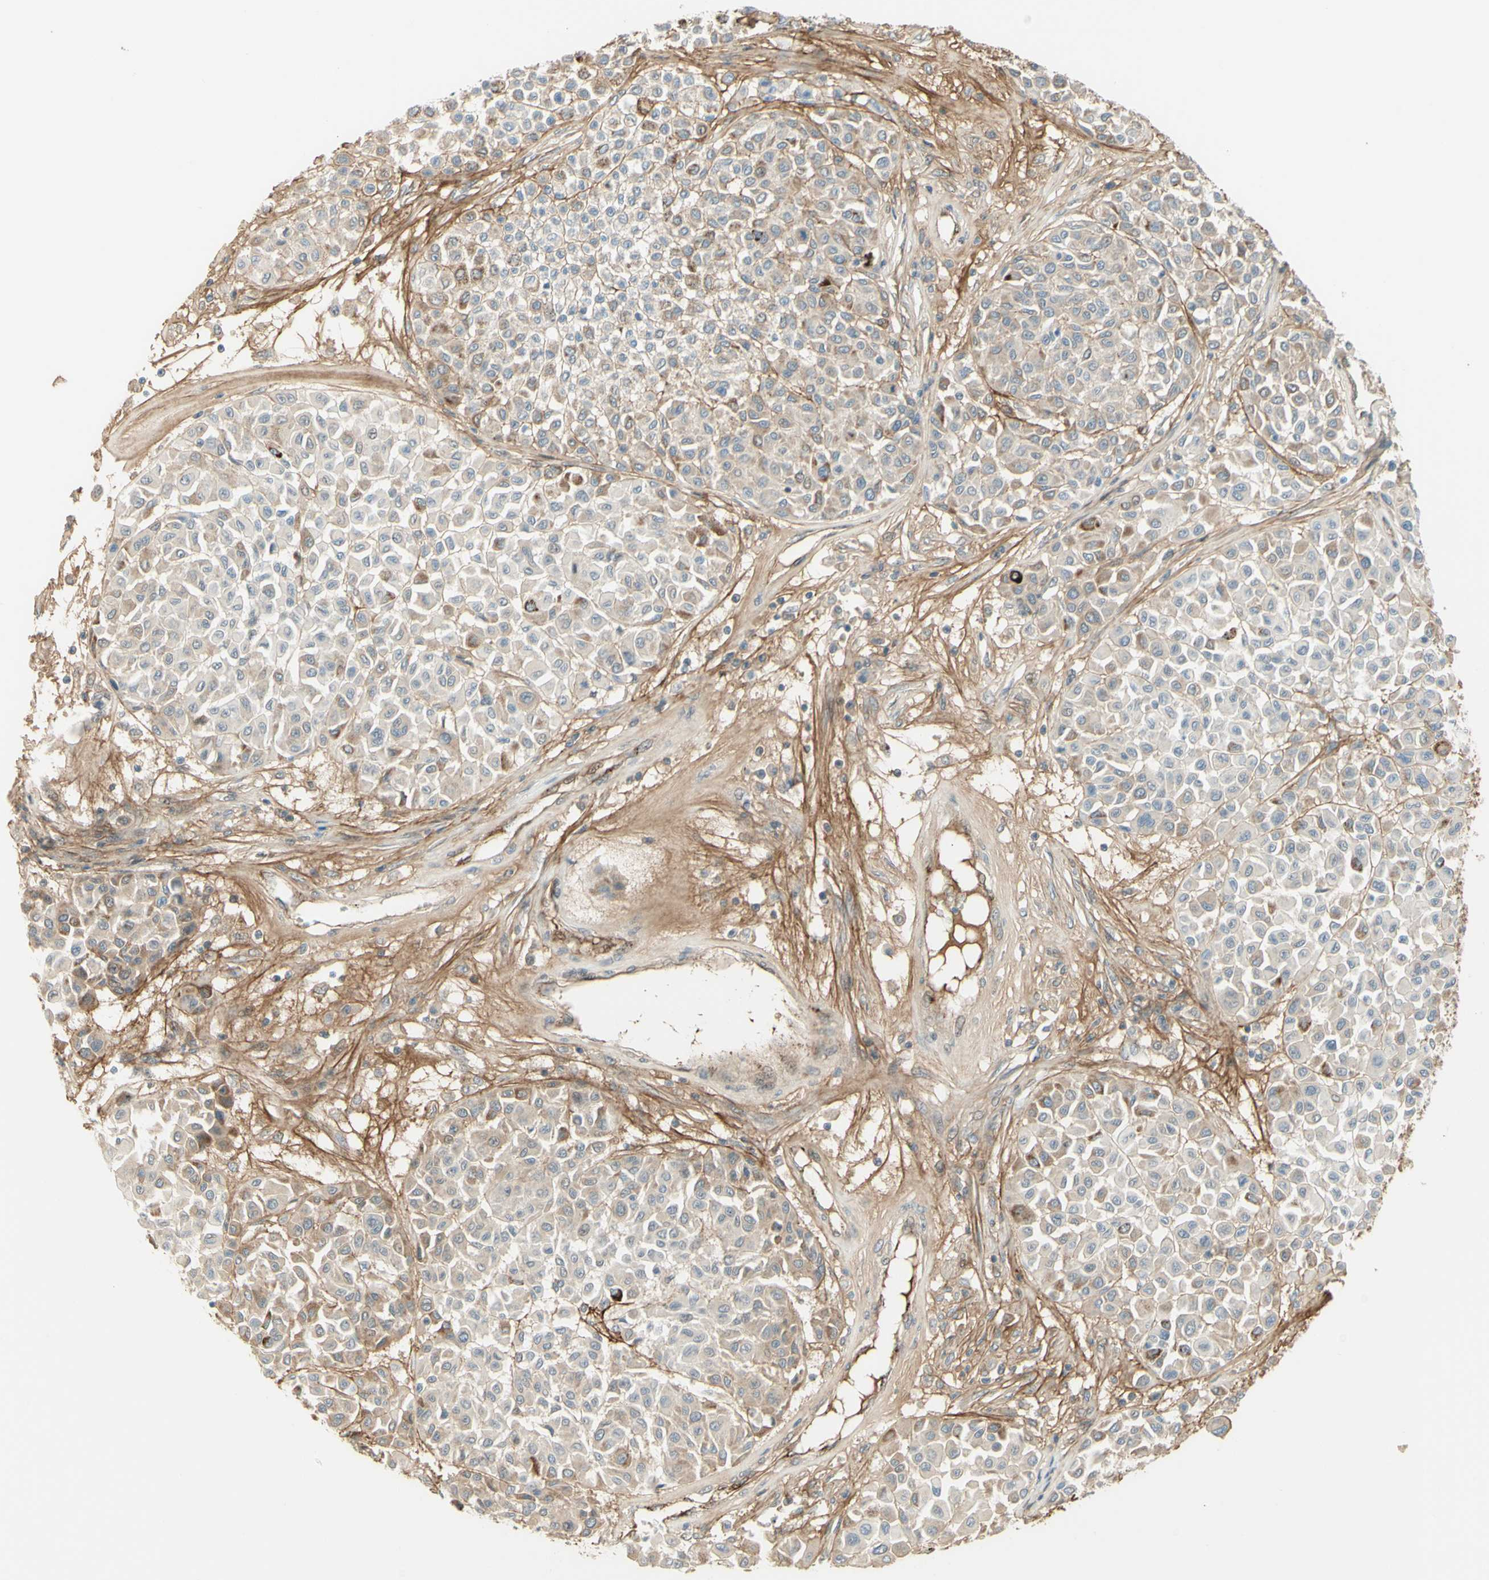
{"staining": {"intensity": "weak", "quantity": "25%-75%", "location": "cytoplasmic/membranous"}, "tissue": "melanoma", "cell_type": "Tumor cells", "image_type": "cancer", "snomed": [{"axis": "morphology", "description": "Malignant melanoma, Metastatic site"}, {"axis": "topography", "description": "Soft tissue"}], "caption": "DAB (3,3'-diaminobenzidine) immunohistochemical staining of human melanoma reveals weak cytoplasmic/membranous protein expression in approximately 25%-75% of tumor cells.", "gene": "ANGPT2", "patient": {"sex": "male", "age": 41}}